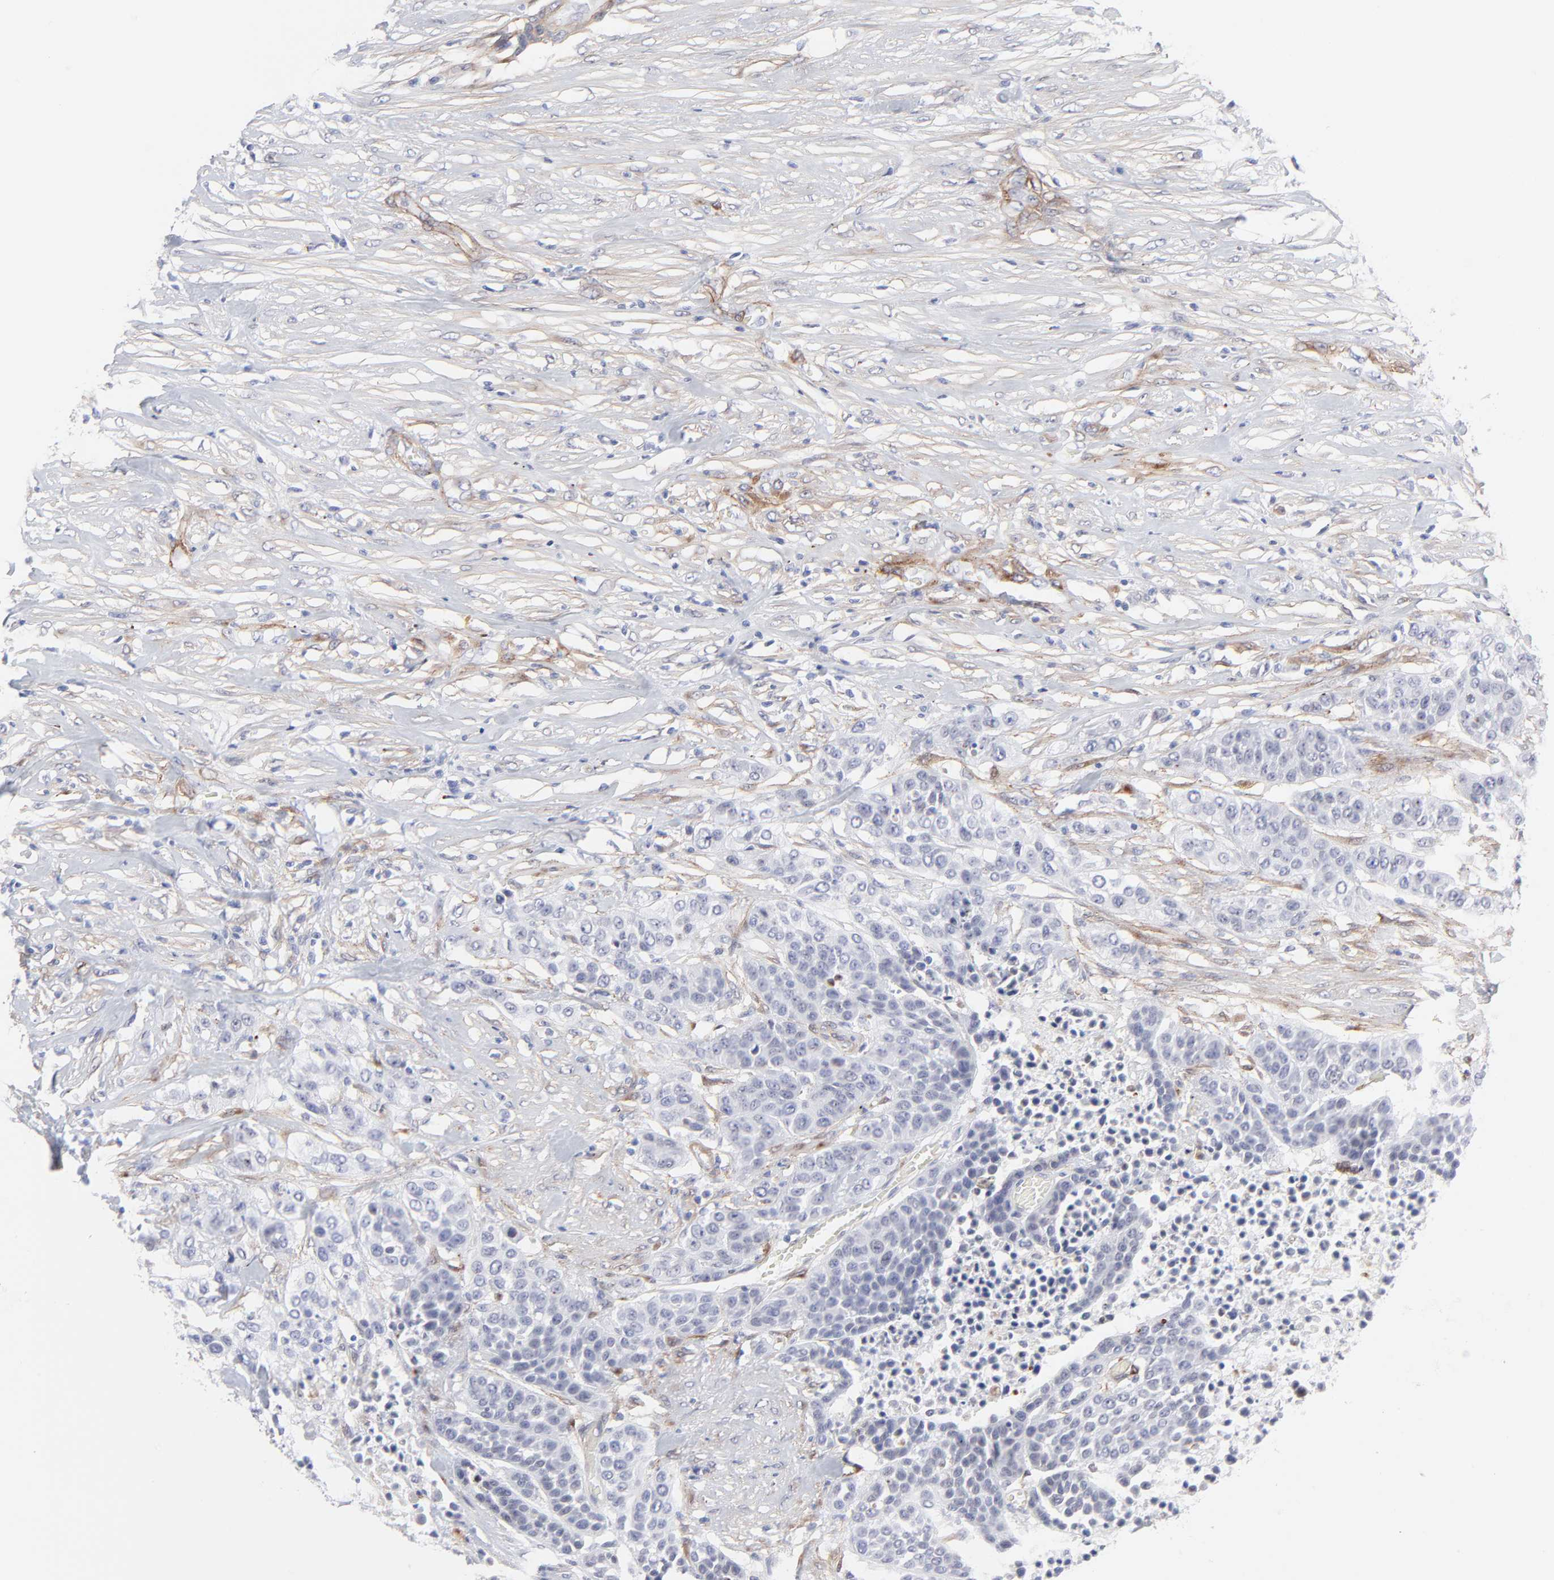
{"staining": {"intensity": "negative", "quantity": "none", "location": "none"}, "tissue": "urothelial cancer", "cell_type": "Tumor cells", "image_type": "cancer", "snomed": [{"axis": "morphology", "description": "Urothelial carcinoma, High grade"}, {"axis": "topography", "description": "Urinary bladder"}], "caption": "The photomicrograph demonstrates no significant expression in tumor cells of urothelial cancer.", "gene": "PDGFRB", "patient": {"sex": "male", "age": 74}}